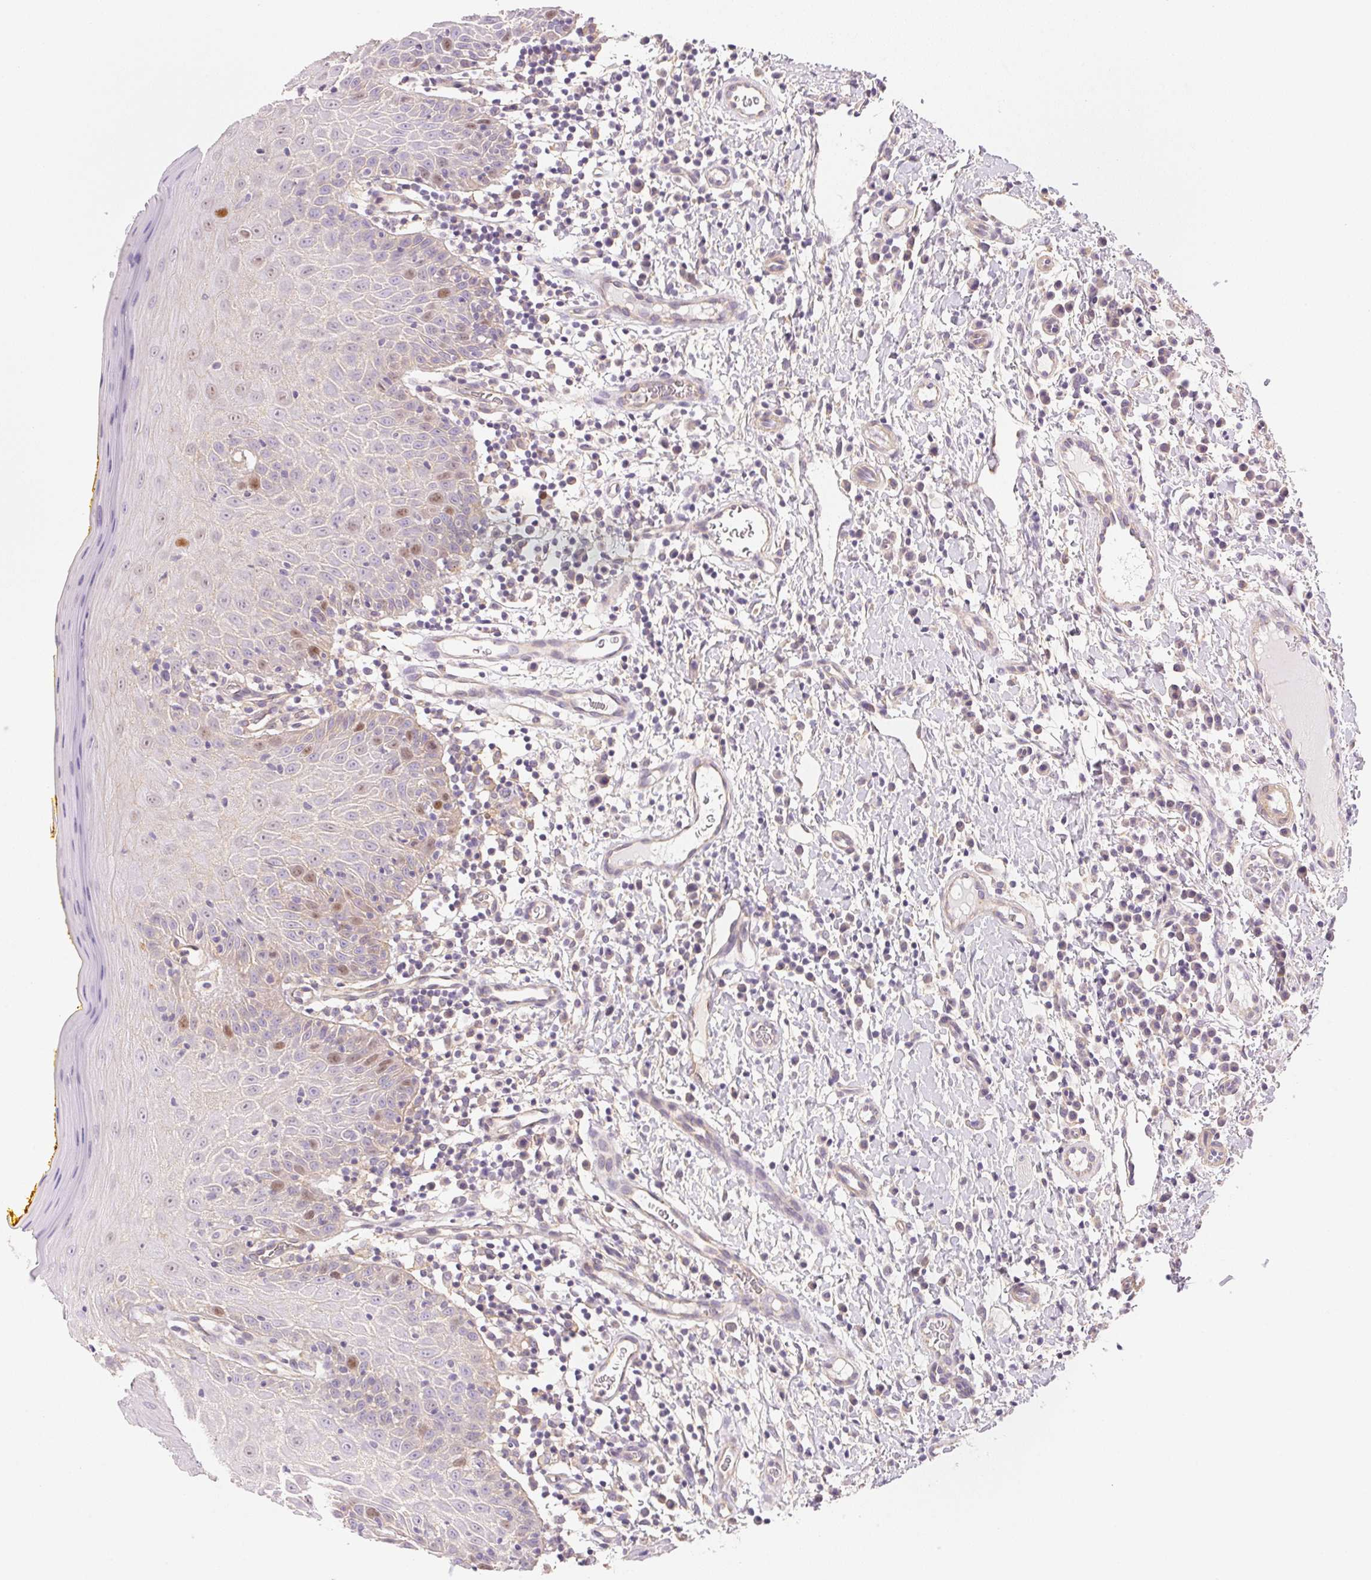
{"staining": {"intensity": "weak", "quantity": "<25%", "location": "nuclear"}, "tissue": "oral mucosa", "cell_type": "Squamous epithelial cells", "image_type": "normal", "snomed": [{"axis": "morphology", "description": "Normal tissue, NOS"}, {"axis": "topography", "description": "Oral tissue"}, {"axis": "topography", "description": "Tounge, NOS"}], "caption": "Squamous epithelial cells are negative for brown protein staining in unremarkable oral mucosa. (Stains: DAB immunohistochemistry with hematoxylin counter stain, Microscopy: brightfield microscopy at high magnification).", "gene": "SMTN", "patient": {"sex": "female", "age": 58}}